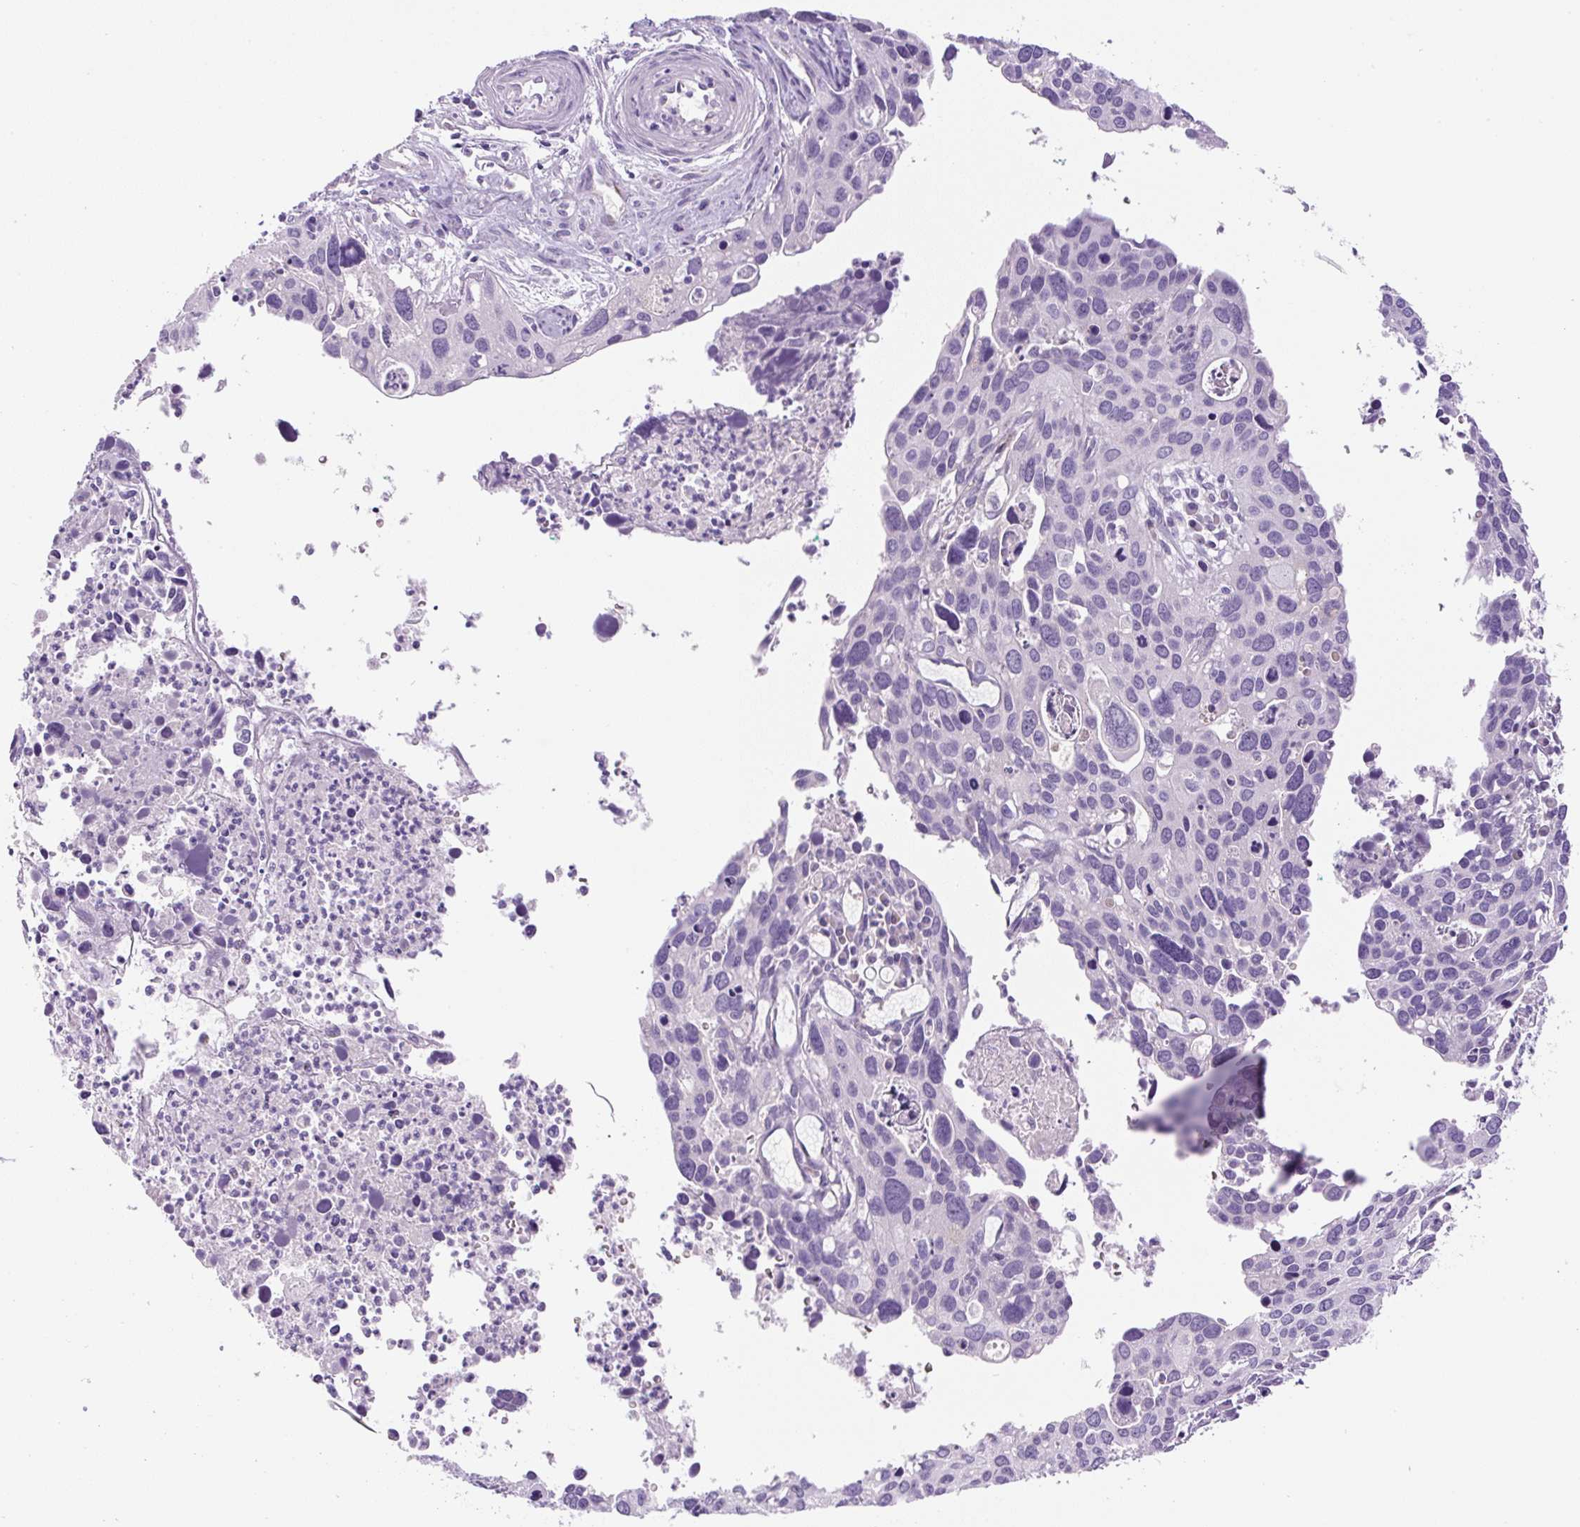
{"staining": {"intensity": "negative", "quantity": "none", "location": "none"}, "tissue": "cervical cancer", "cell_type": "Tumor cells", "image_type": "cancer", "snomed": [{"axis": "morphology", "description": "Squamous cell carcinoma, NOS"}, {"axis": "topography", "description": "Cervix"}], "caption": "IHC micrograph of cervical cancer (squamous cell carcinoma) stained for a protein (brown), which shows no expression in tumor cells. (DAB (3,3'-diaminobenzidine) immunohistochemistry (IHC) with hematoxylin counter stain).", "gene": "RSPO4", "patient": {"sex": "female", "age": 55}}